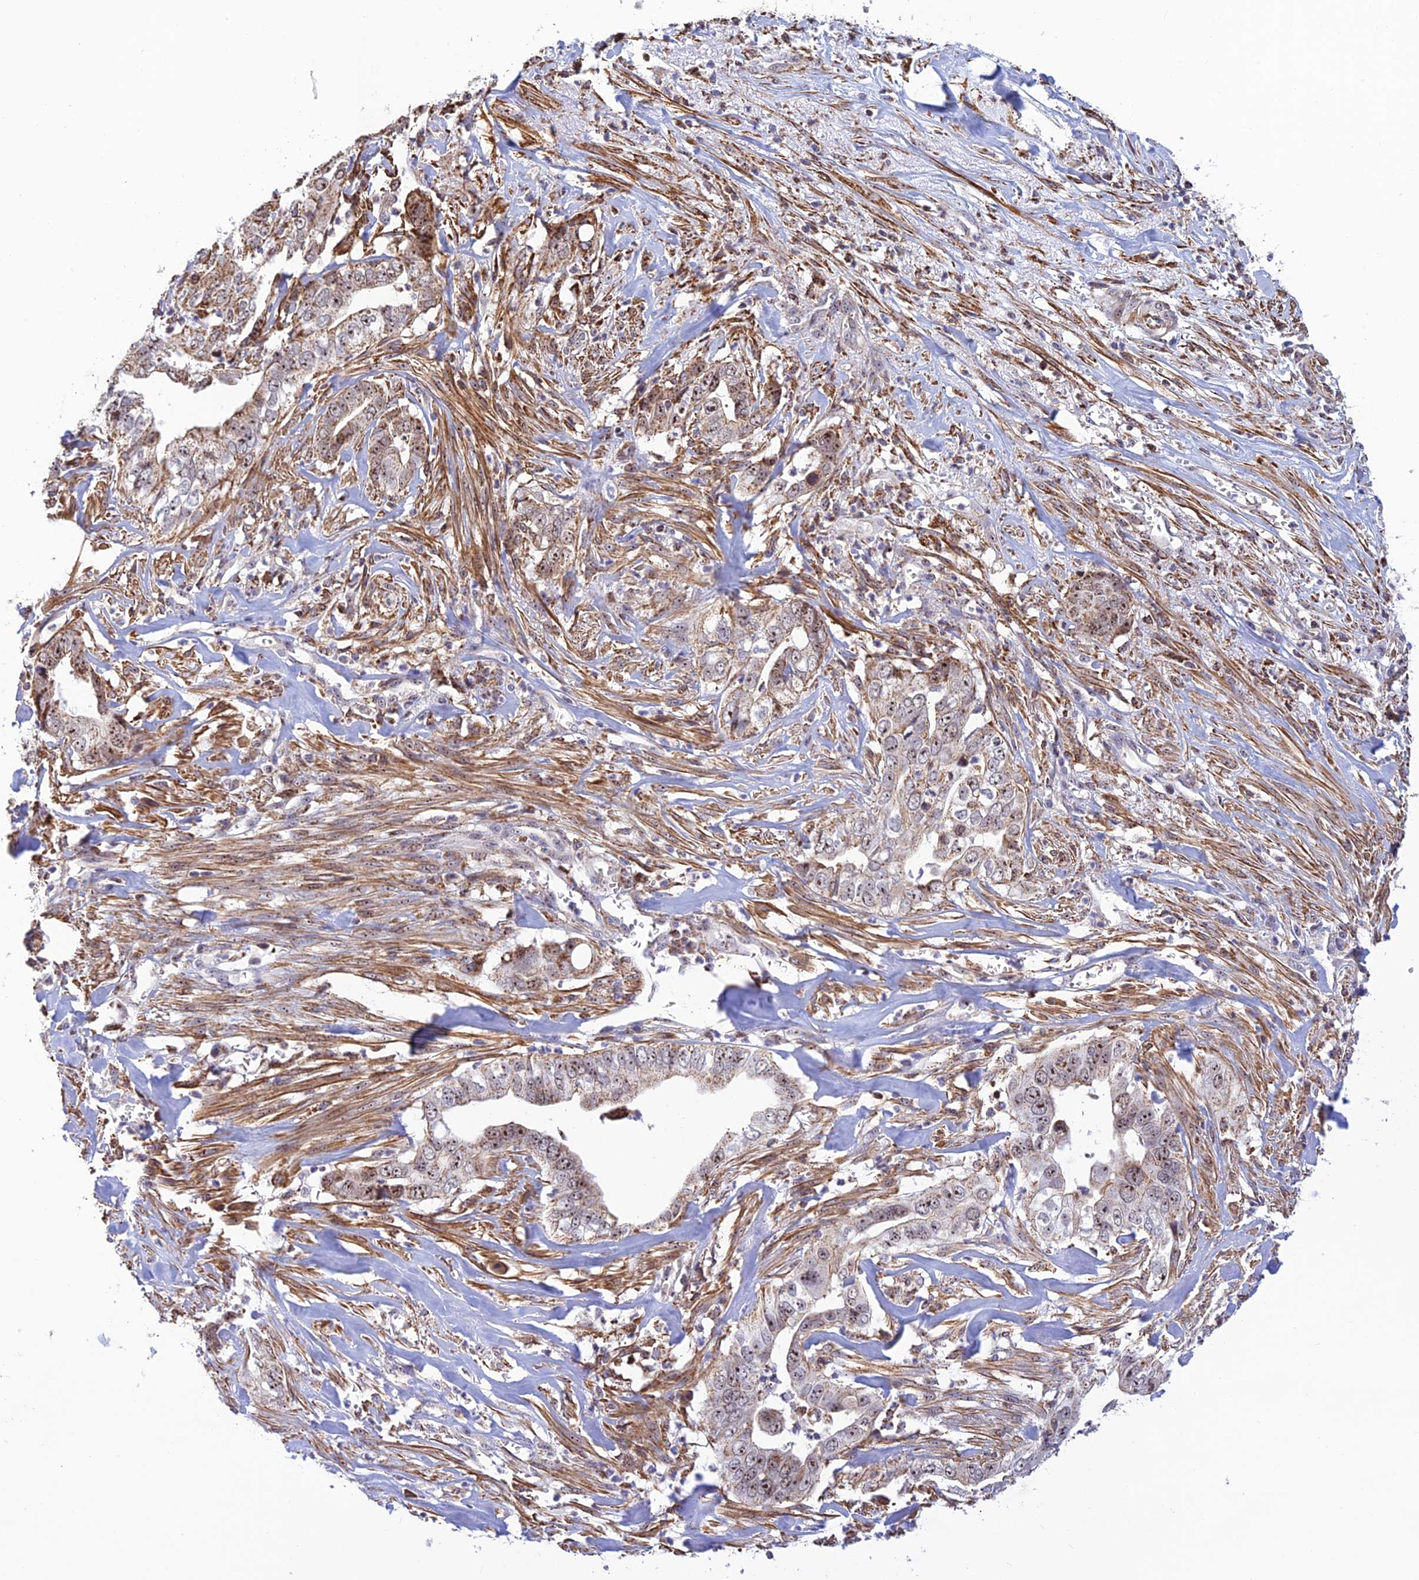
{"staining": {"intensity": "moderate", "quantity": "25%-75%", "location": "nuclear"}, "tissue": "liver cancer", "cell_type": "Tumor cells", "image_type": "cancer", "snomed": [{"axis": "morphology", "description": "Cholangiocarcinoma"}, {"axis": "topography", "description": "Liver"}], "caption": "DAB (3,3'-diaminobenzidine) immunohistochemical staining of liver cancer (cholangiocarcinoma) shows moderate nuclear protein positivity in about 25%-75% of tumor cells. Immunohistochemistry stains the protein in brown and the nuclei are stained blue.", "gene": "POLR1G", "patient": {"sex": "female", "age": 79}}